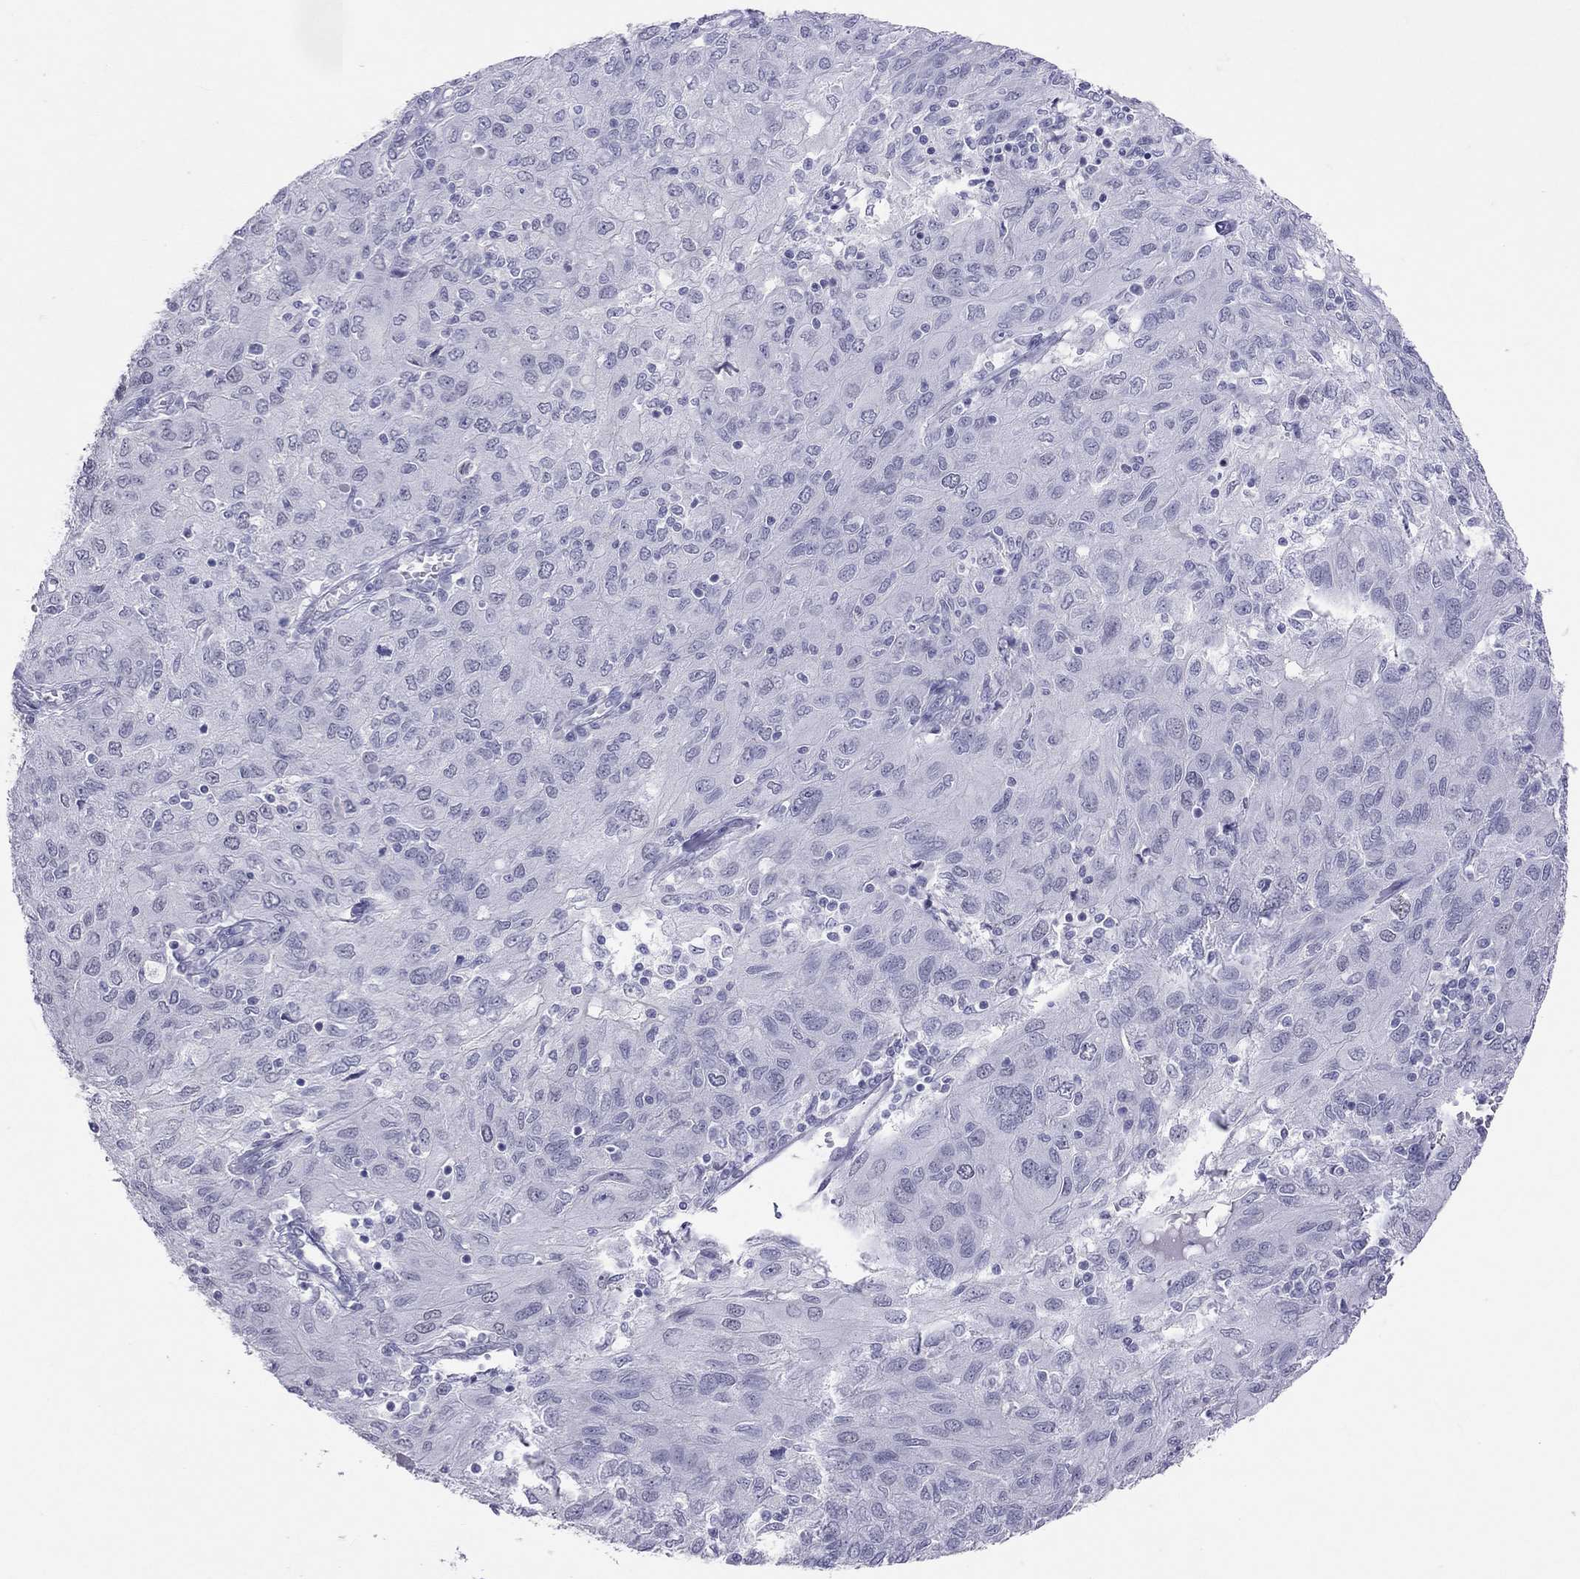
{"staining": {"intensity": "negative", "quantity": "none", "location": "none"}, "tissue": "ovarian cancer", "cell_type": "Tumor cells", "image_type": "cancer", "snomed": [{"axis": "morphology", "description": "Carcinoma, endometroid"}, {"axis": "topography", "description": "Ovary"}], "caption": "Tumor cells are negative for brown protein staining in endometroid carcinoma (ovarian). (DAB (3,3'-diaminobenzidine) immunohistochemistry, high magnification).", "gene": "JHY", "patient": {"sex": "female", "age": 50}}